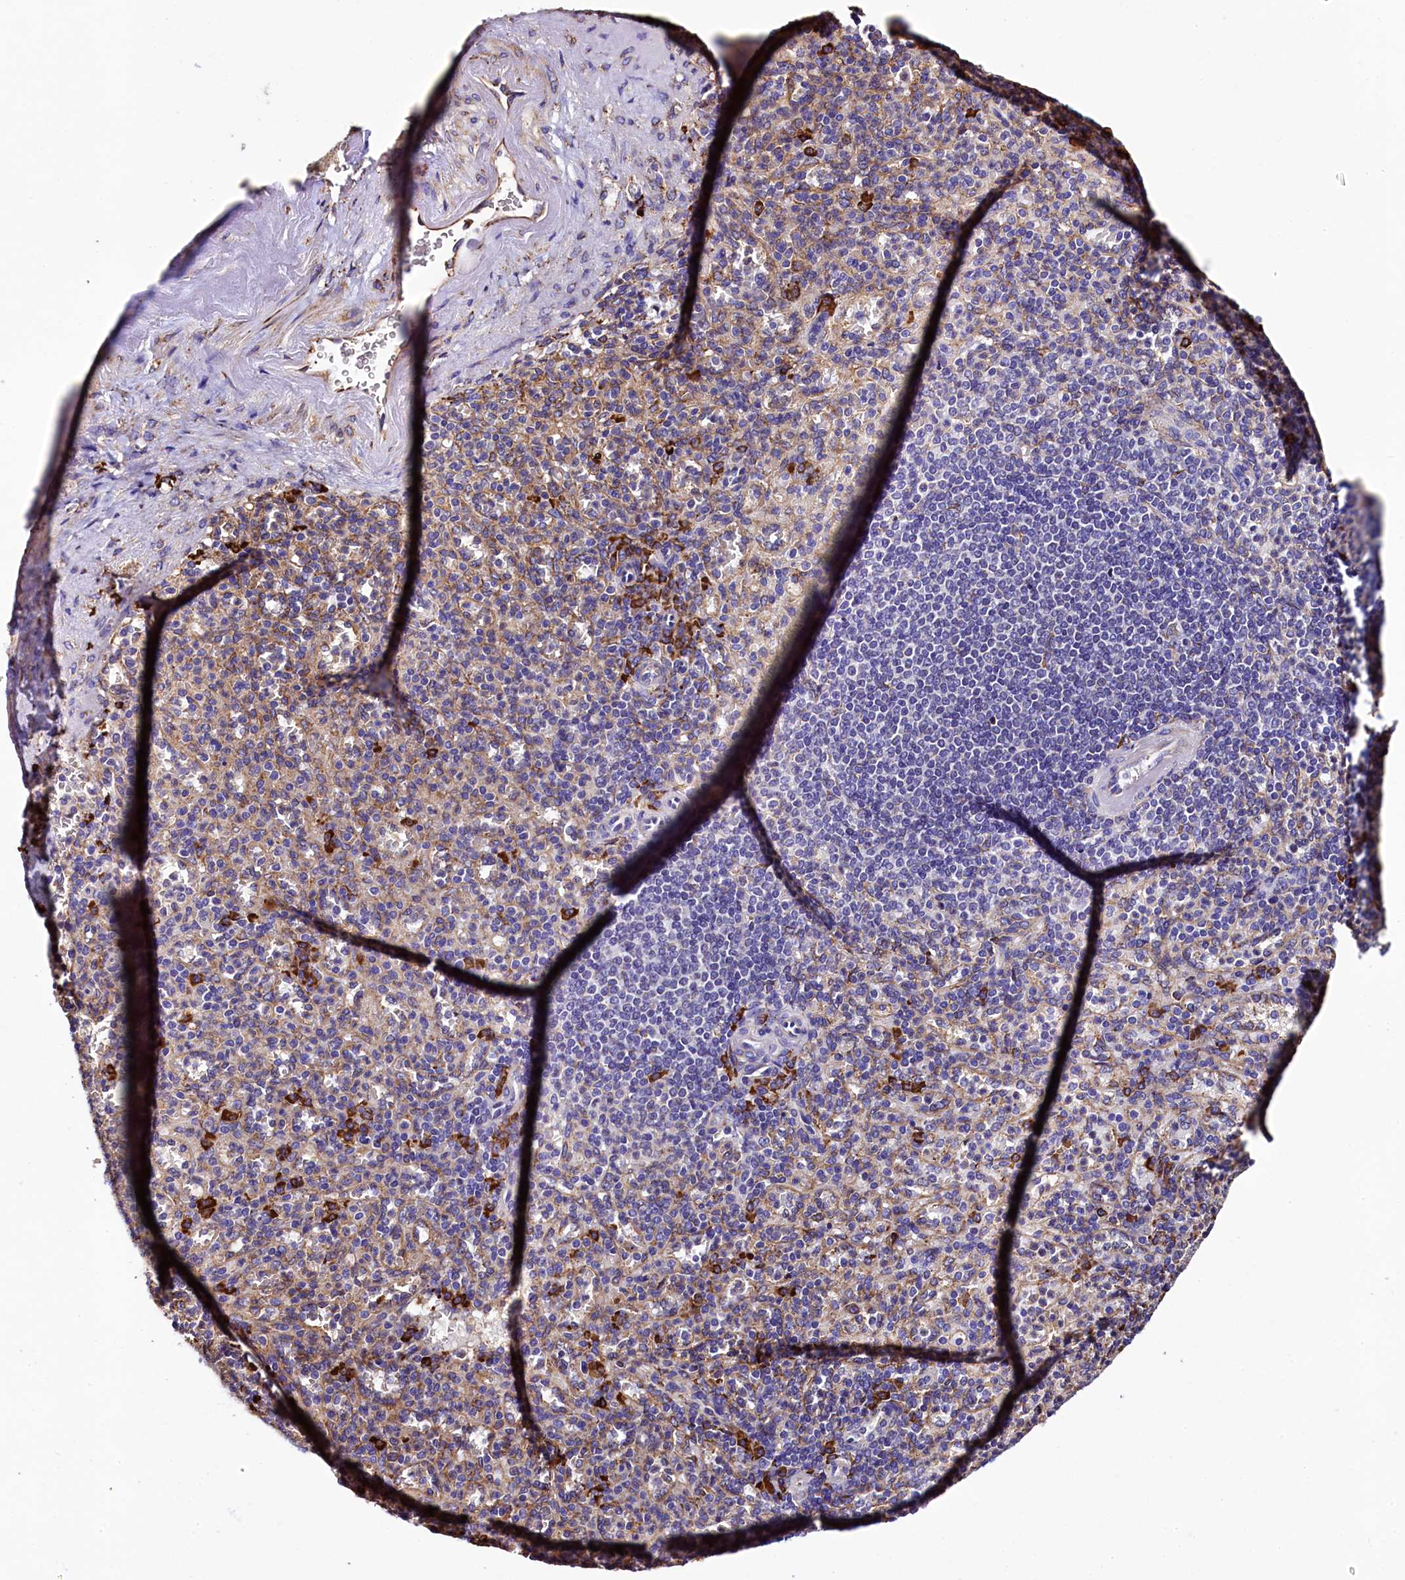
{"staining": {"intensity": "negative", "quantity": "none", "location": "none"}, "tissue": "spleen", "cell_type": "Cells in red pulp", "image_type": "normal", "snomed": [{"axis": "morphology", "description": "Normal tissue, NOS"}, {"axis": "topography", "description": "Spleen"}], "caption": "DAB (3,3'-diaminobenzidine) immunohistochemical staining of unremarkable spleen demonstrates no significant positivity in cells in red pulp. Nuclei are stained in blue.", "gene": "CAPS2", "patient": {"sex": "female", "age": 74}}